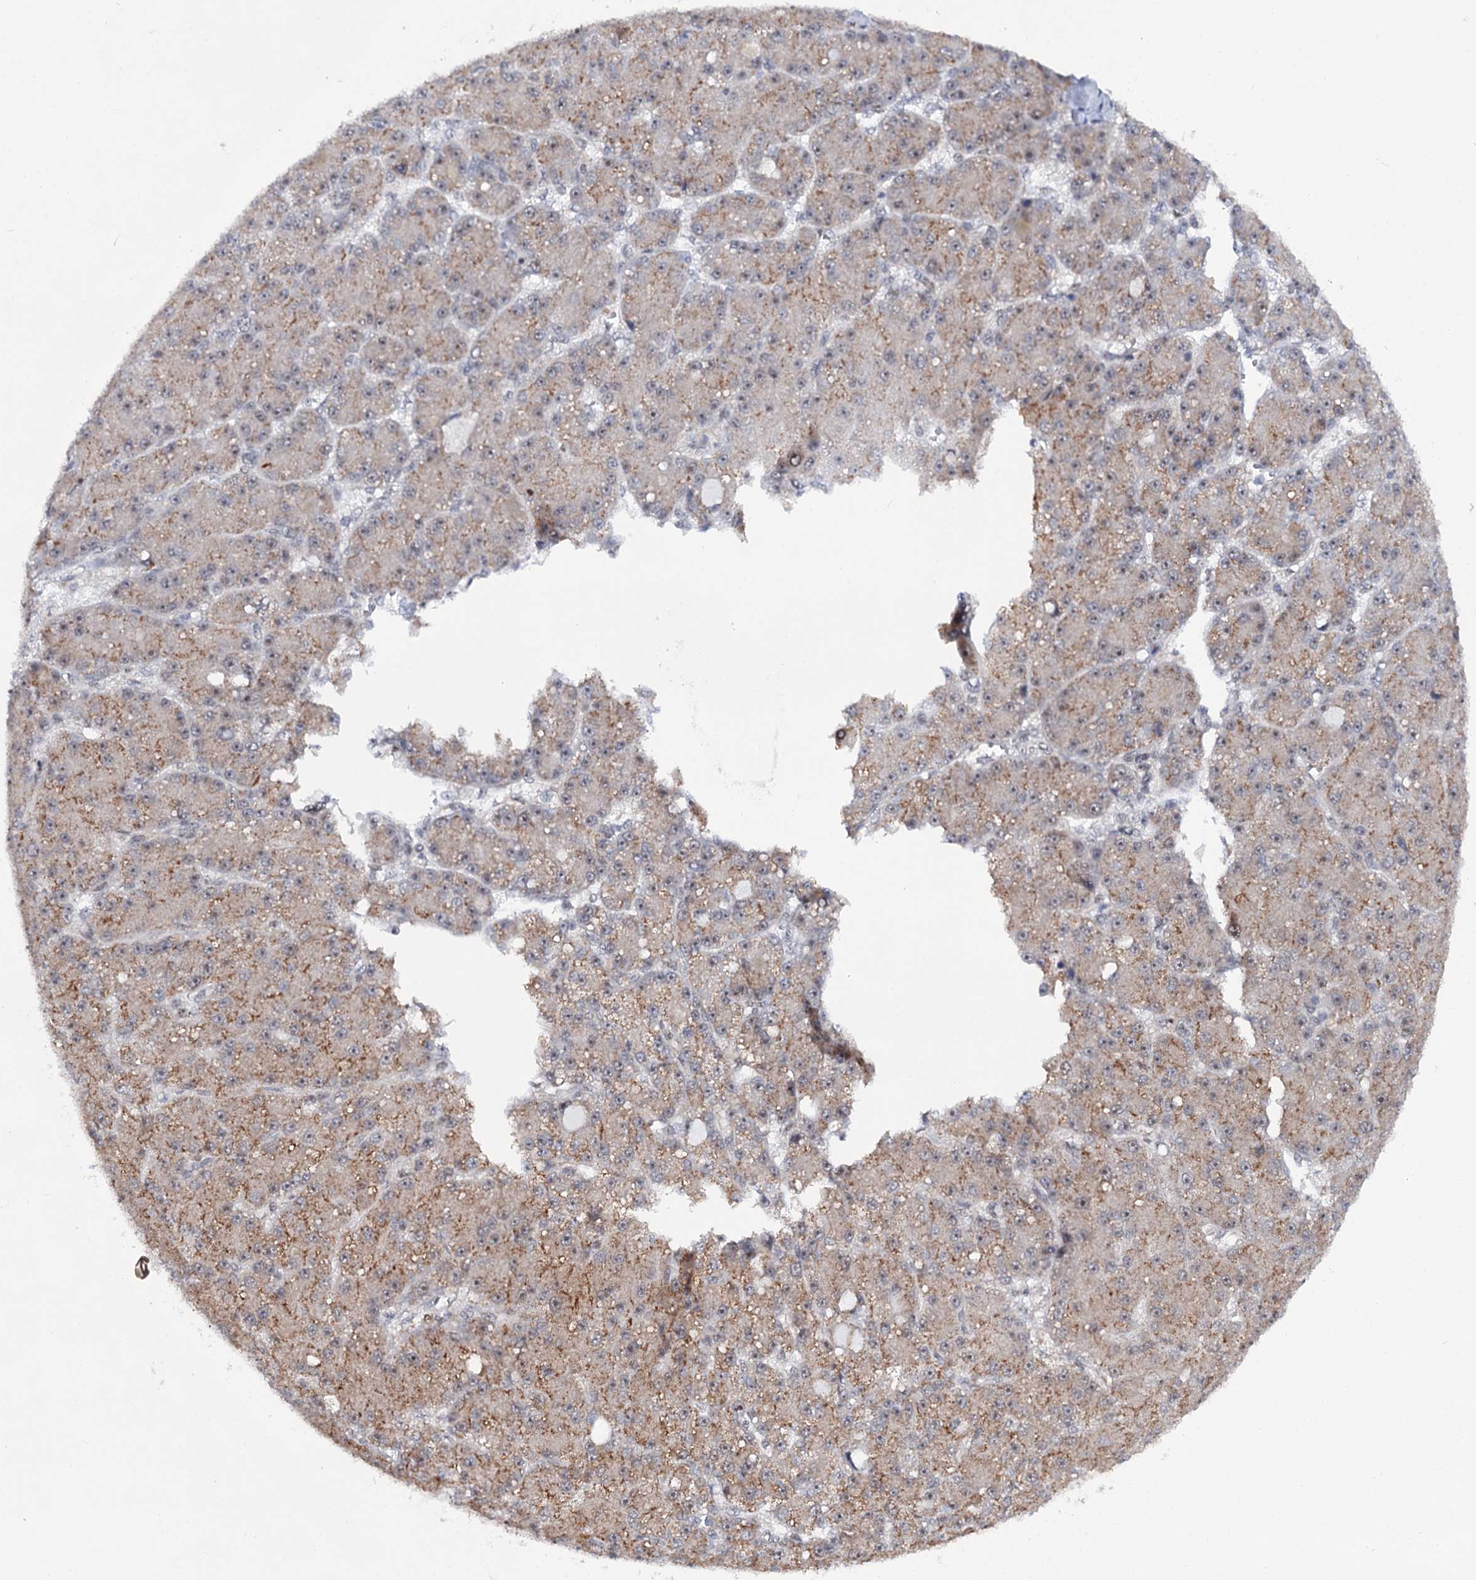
{"staining": {"intensity": "moderate", "quantity": "25%-75%", "location": "cytoplasmic/membranous"}, "tissue": "liver cancer", "cell_type": "Tumor cells", "image_type": "cancer", "snomed": [{"axis": "morphology", "description": "Carcinoma, Hepatocellular, NOS"}, {"axis": "topography", "description": "Liver"}], "caption": "This is an image of IHC staining of hepatocellular carcinoma (liver), which shows moderate expression in the cytoplasmic/membranous of tumor cells.", "gene": "BUD13", "patient": {"sex": "male", "age": 67}}